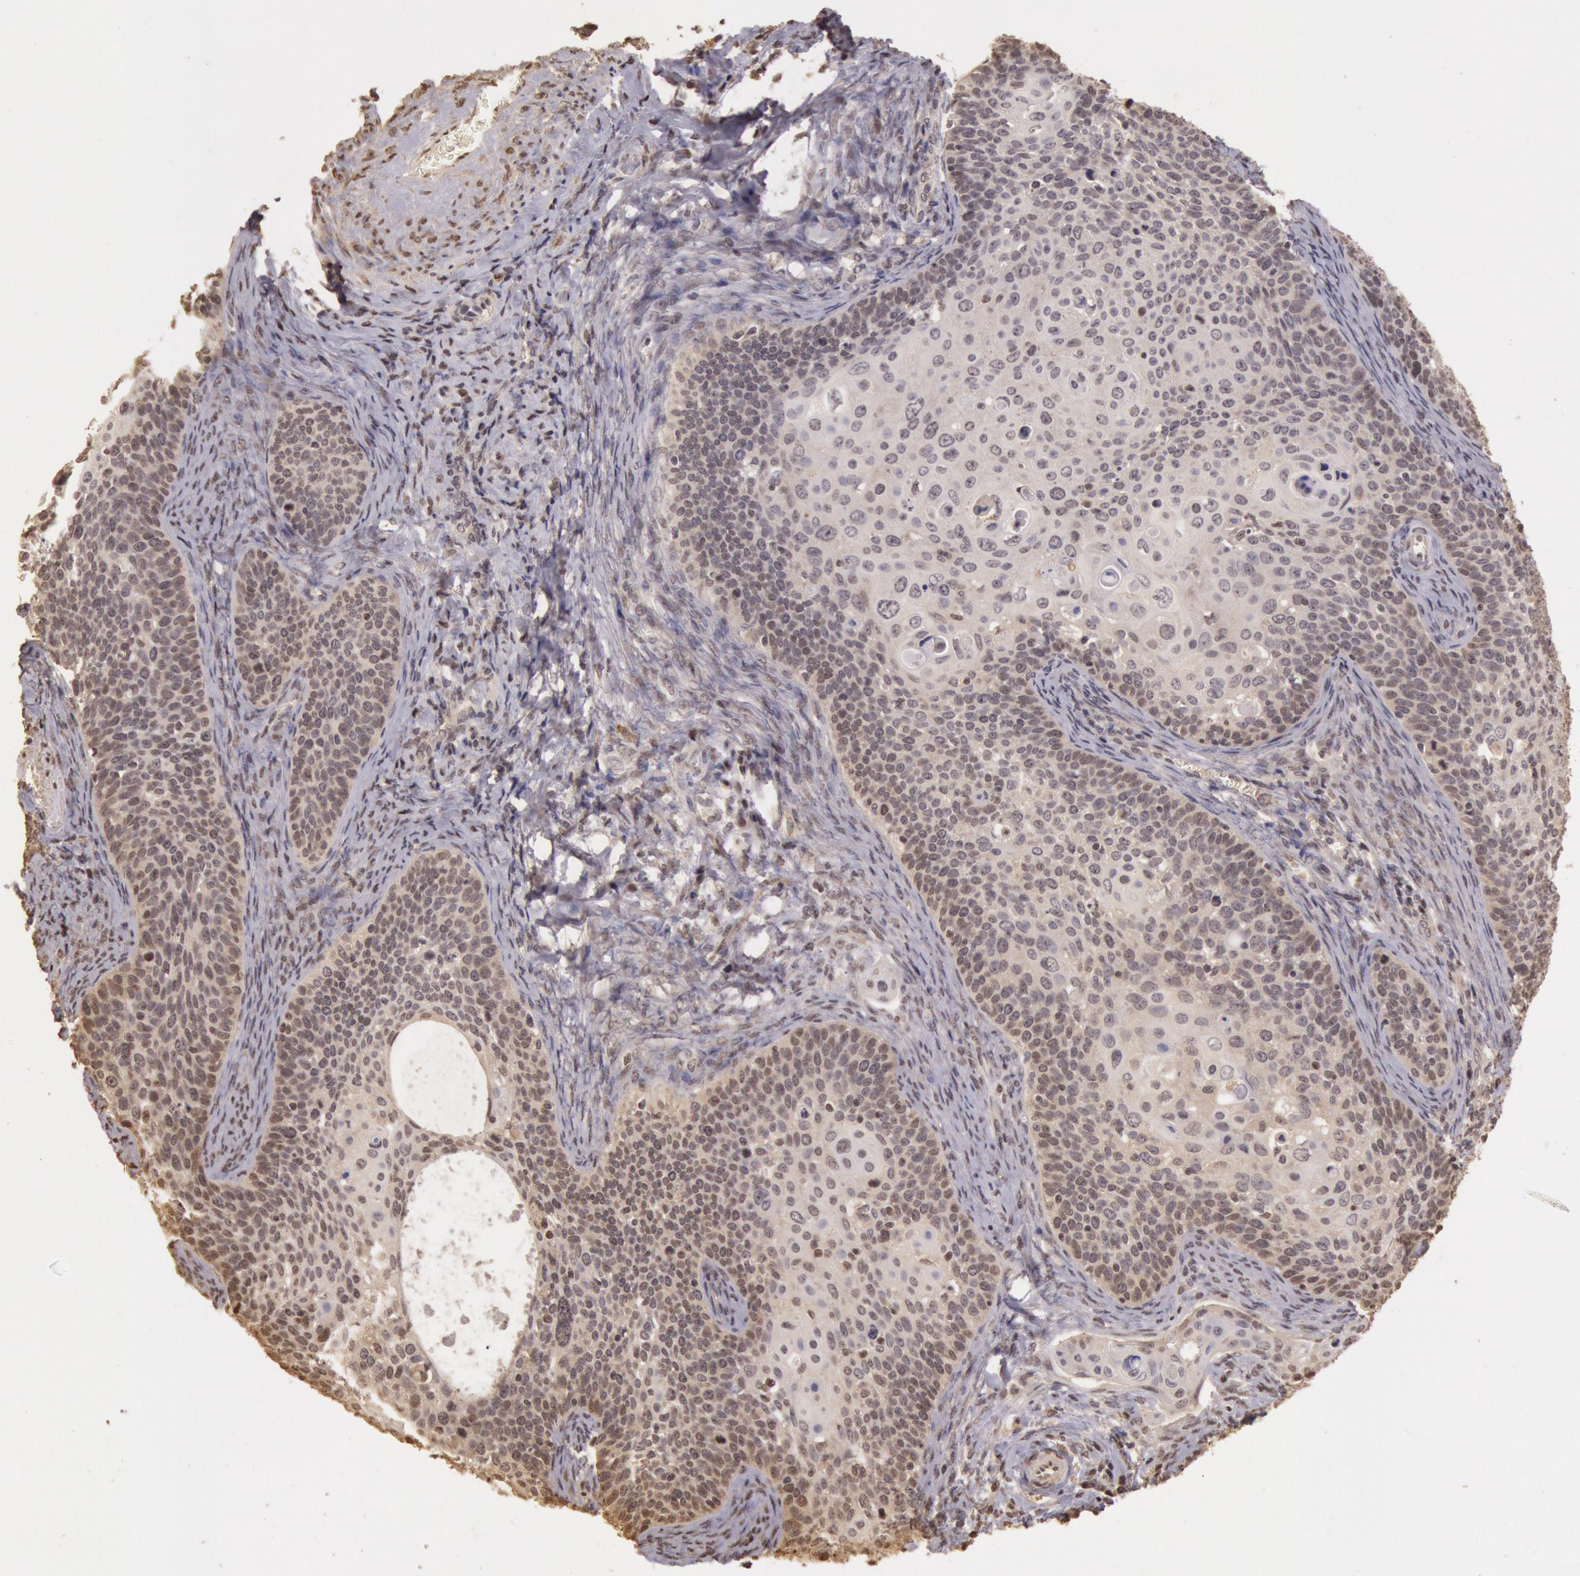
{"staining": {"intensity": "weak", "quantity": "<25%", "location": "cytoplasmic/membranous,nuclear"}, "tissue": "cervical cancer", "cell_type": "Tumor cells", "image_type": "cancer", "snomed": [{"axis": "morphology", "description": "Squamous cell carcinoma, NOS"}, {"axis": "topography", "description": "Cervix"}], "caption": "Immunohistochemistry (IHC) micrograph of neoplastic tissue: cervical cancer stained with DAB (3,3'-diaminobenzidine) reveals no significant protein expression in tumor cells.", "gene": "SOD1", "patient": {"sex": "female", "age": 33}}